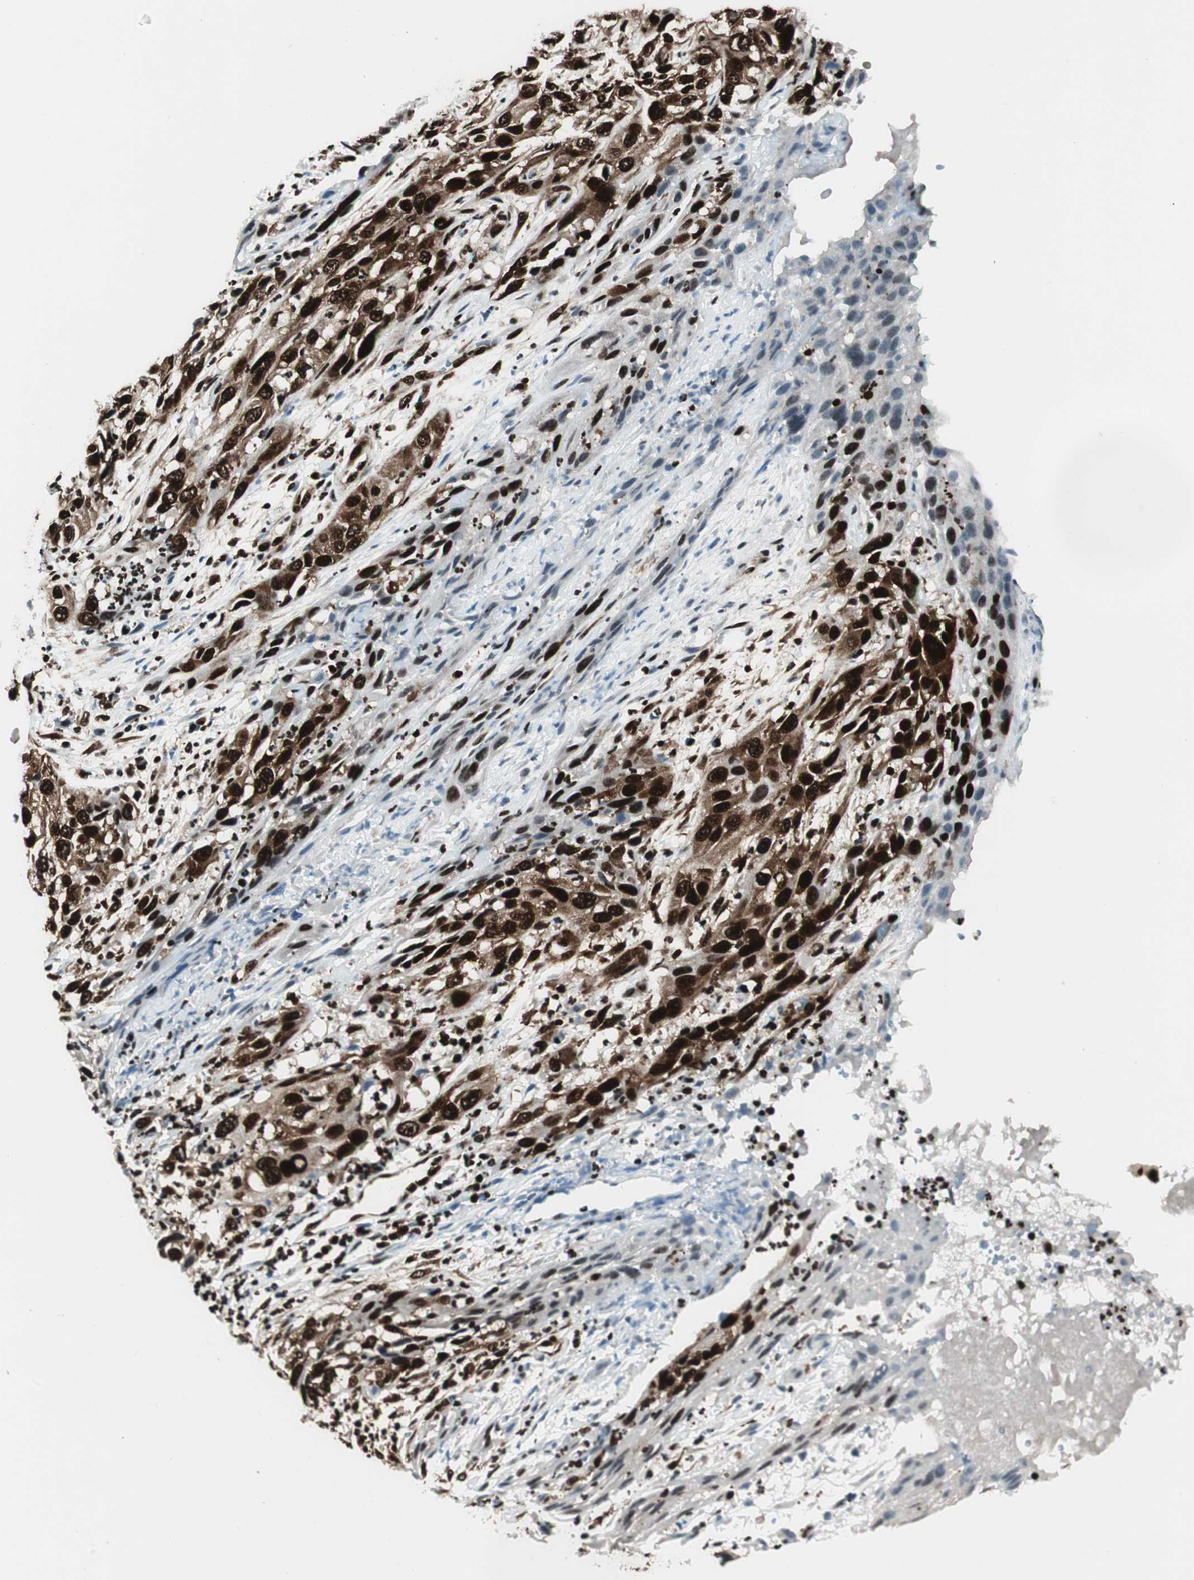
{"staining": {"intensity": "strong", "quantity": ">75%", "location": "cytoplasmic/membranous,nuclear"}, "tissue": "cervical cancer", "cell_type": "Tumor cells", "image_type": "cancer", "snomed": [{"axis": "morphology", "description": "Squamous cell carcinoma, NOS"}, {"axis": "topography", "description": "Cervix"}], "caption": "Protein positivity by IHC demonstrates strong cytoplasmic/membranous and nuclear staining in about >75% of tumor cells in cervical cancer (squamous cell carcinoma).", "gene": "EWSR1", "patient": {"sex": "female", "age": 32}}